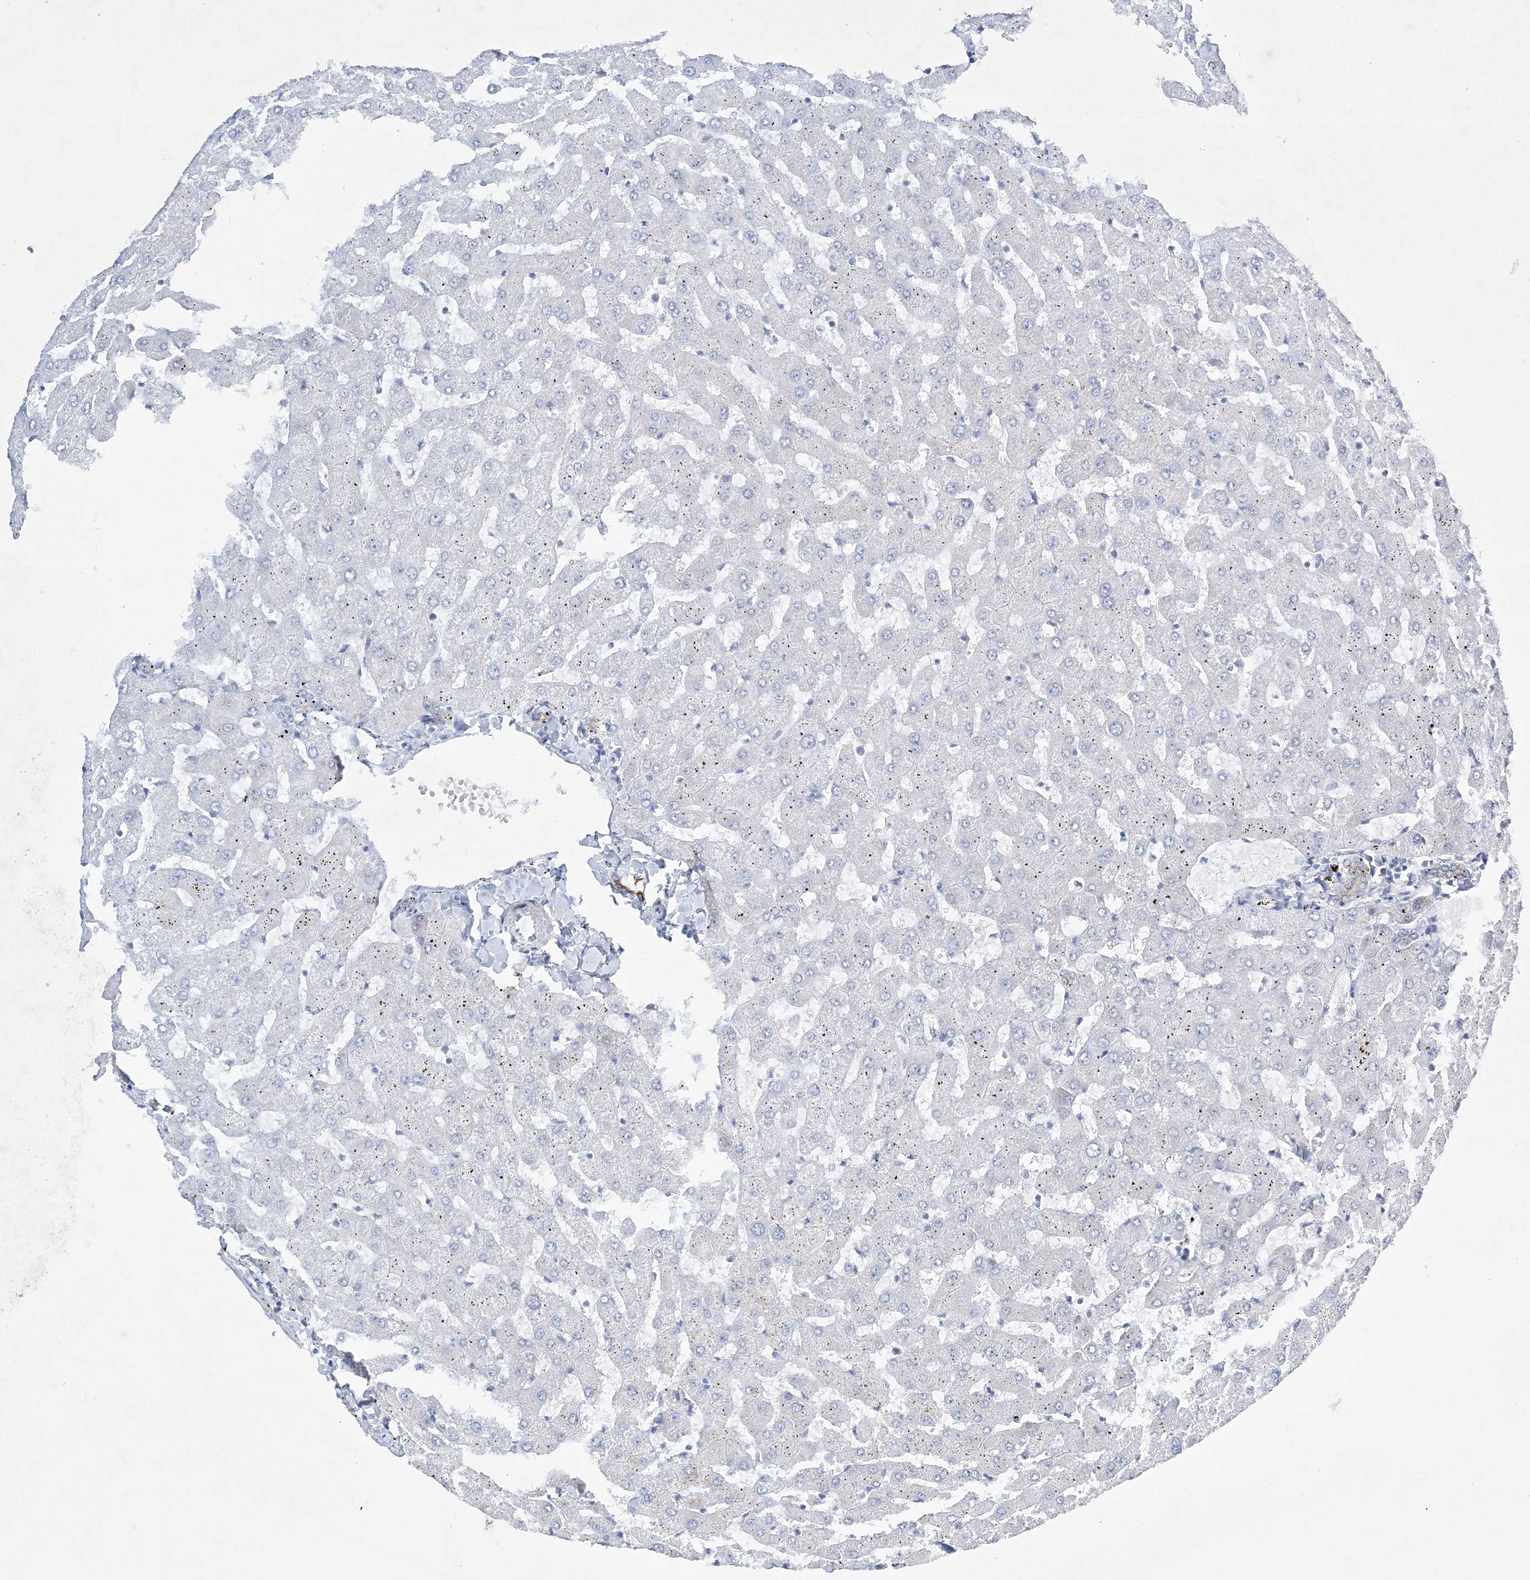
{"staining": {"intensity": "weak", "quantity": "25%-75%", "location": "cytoplasmic/membranous"}, "tissue": "liver", "cell_type": "Cholangiocytes", "image_type": "normal", "snomed": [{"axis": "morphology", "description": "Normal tissue, NOS"}, {"axis": "topography", "description": "Liver"}], "caption": "IHC of unremarkable human liver shows low levels of weak cytoplasmic/membranous staining in approximately 25%-75% of cholangiocytes. (DAB (3,3'-diaminobenzidine) = brown stain, brightfield microscopy at high magnification).", "gene": "FARSB", "patient": {"sex": "female", "age": 63}}